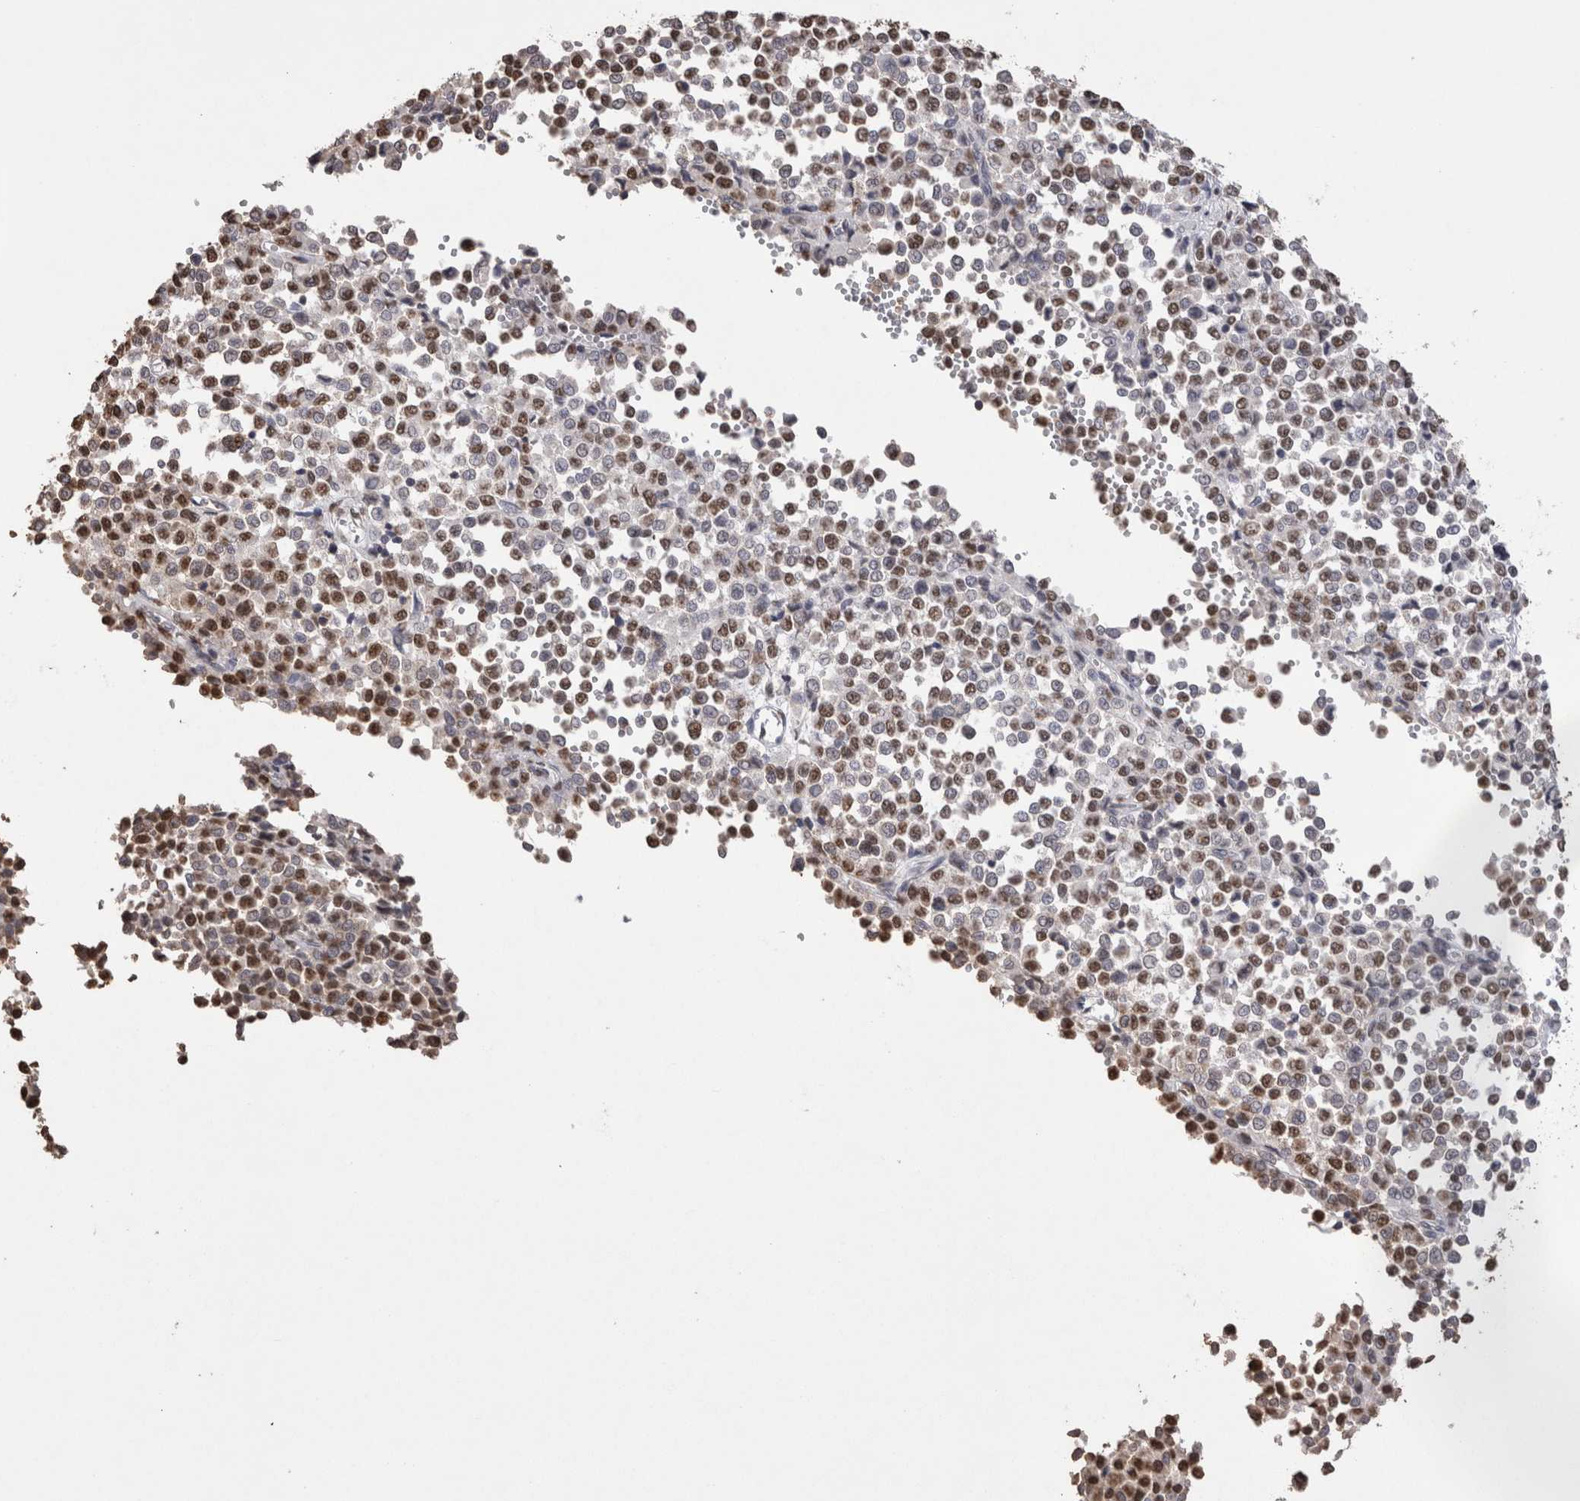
{"staining": {"intensity": "moderate", "quantity": ">75%", "location": "nuclear"}, "tissue": "melanoma", "cell_type": "Tumor cells", "image_type": "cancer", "snomed": [{"axis": "morphology", "description": "Malignant melanoma, Metastatic site"}, {"axis": "topography", "description": "Pancreas"}], "caption": "Human malignant melanoma (metastatic site) stained with a brown dye shows moderate nuclear positive positivity in about >75% of tumor cells.", "gene": "NTHL1", "patient": {"sex": "female", "age": 30}}